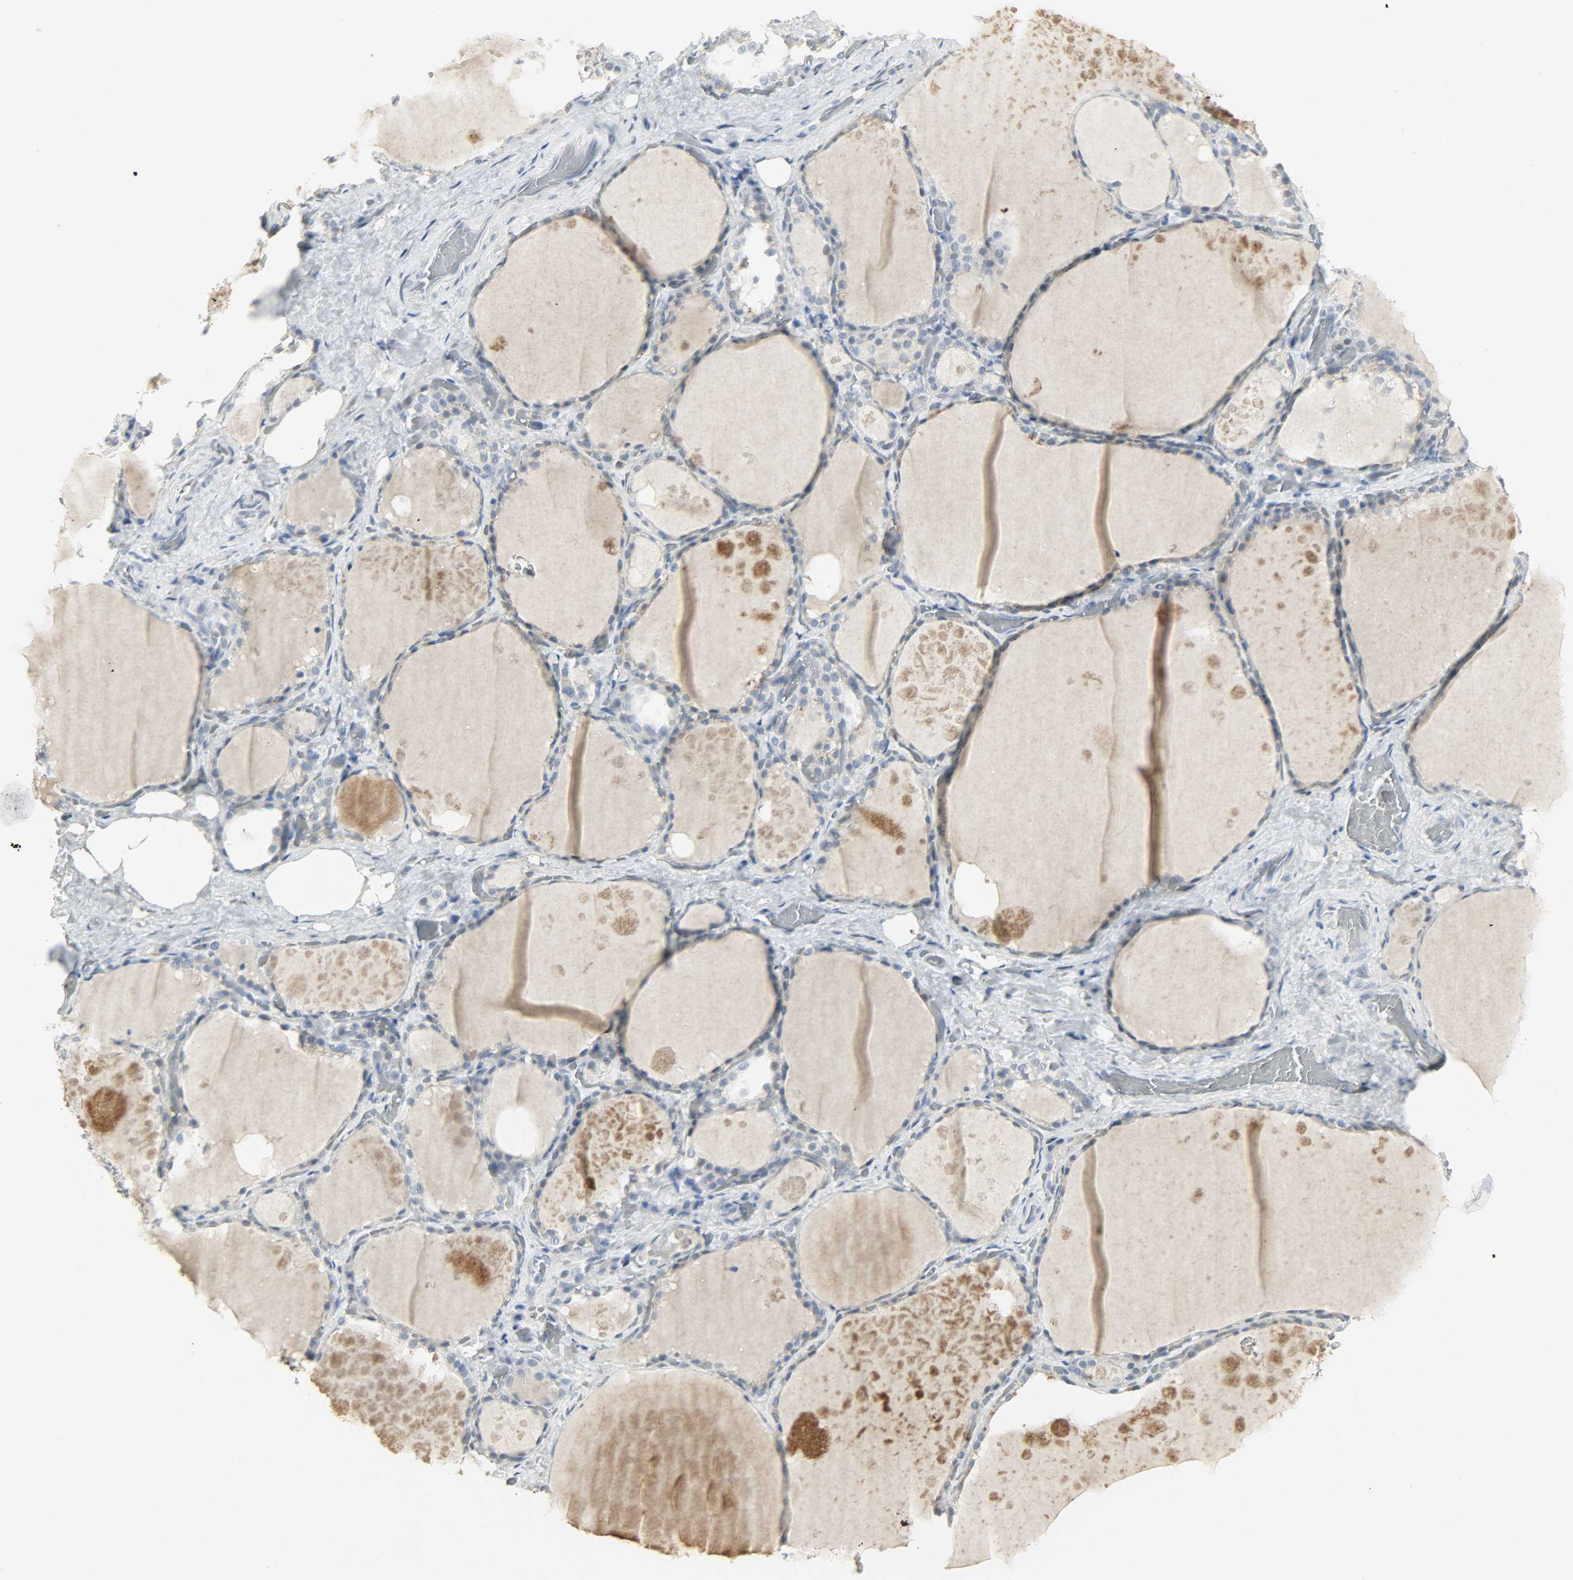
{"staining": {"intensity": "negative", "quantity": "none", "location": "none"}, "tissue": "thyroid gland", "cell_type": "Glandular cells", "image_type": "normal", "snomed": [{"axis": "morphology", "description": "Normal tissue, NOS"}, {"axis": "topography", "description": "Thyroid gland"}], "caption": "High magnification brightfield microscopy of benign thyroid gland stained with DAB (3,3'-diaminobenzidine) (brown) and counterstained with hematoxylin (blue): glandular cells show no significant positivity. (Stains: DAB (3,3'-diaminobenzidine) immunohistochemistry with hematoxylin counter stain, Microscopy: brightfield microscopy at high magnification).", "gene": "CAMK4", "patient": {"sex": "male", "age": 61}}